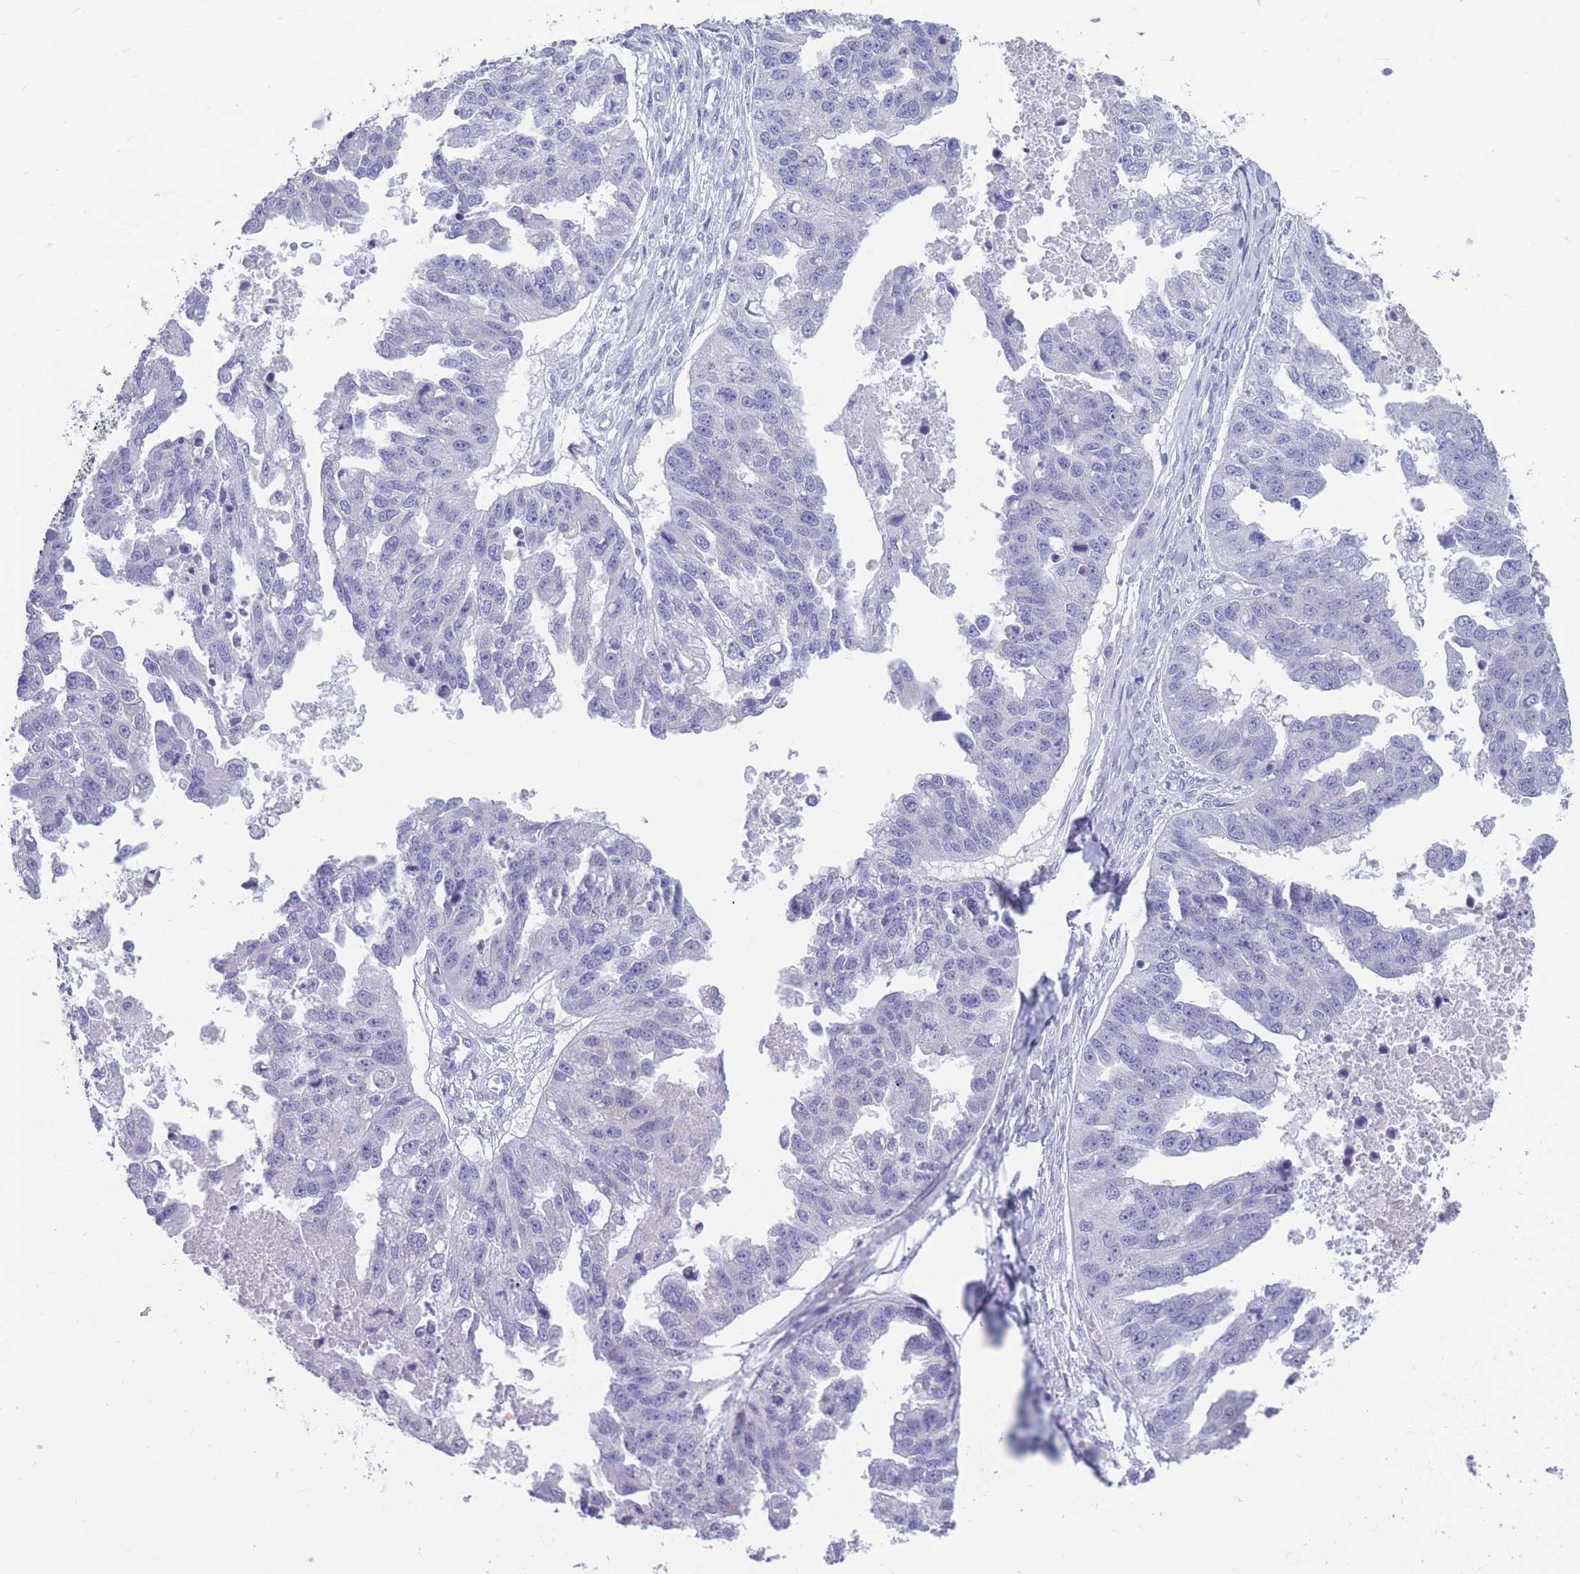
{"staining": {"intensity": "negative", "quantity": "none", "location": "none"}, "tissue": "ovarian cancer", "cell_type": "Tumor cells", "image_type": "cancer", "snomed": [{"axis": "morphology", "description": "Cystadenocarcinoma, serous, NOS"}, {"axis": "topography", "description": "Ovary"}], "caption": "This micrograph is of ovarian cancer (serous cystadenocarcinoma) stained with immunohistochemistry (IHC) to label a protein in brown with the nuclei are counter-stained blue. There is no positivity in tumor cells.", "gene": "DPYD", "patient": {"sex": "female", "age": 58}}